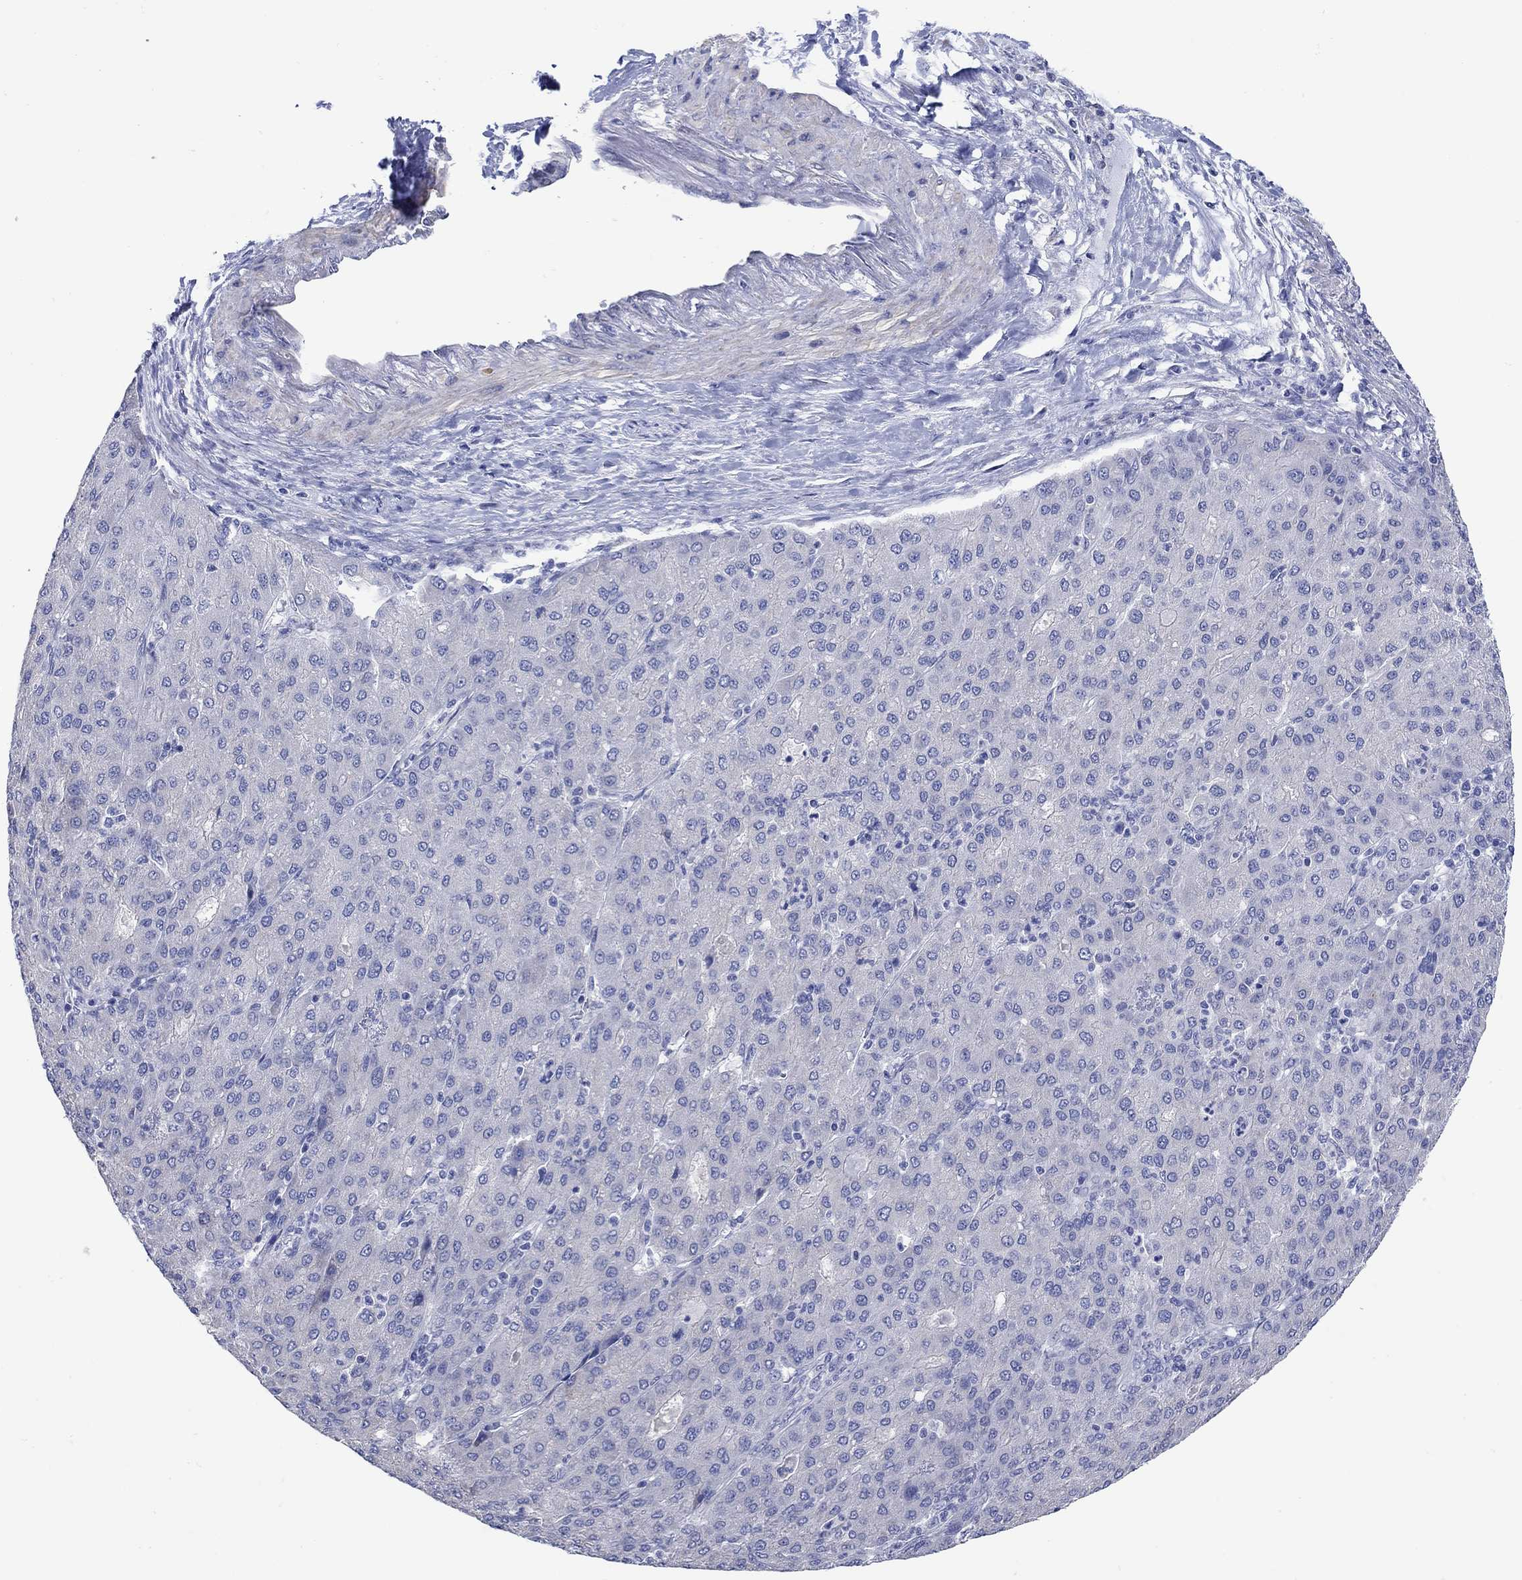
{"staining": {"intensity": "negative", "quantity": "none", "location": "none"}, "tissue": "liver cancer", "cell_type": "Tumor cells", "image_type": "cancer", "snomed": [{"axis": "morphology", "description": "Carcinoma, Hepatocellular, NOS"}, {"axis": "topography", "description": "Liver"}], "caption": "This is a image of immunohistochemistry staining of liver cancer, which shows no positivity in tumor cells.", "gene": "KRT222", "patient": {"sex": "male", "age": 65}}